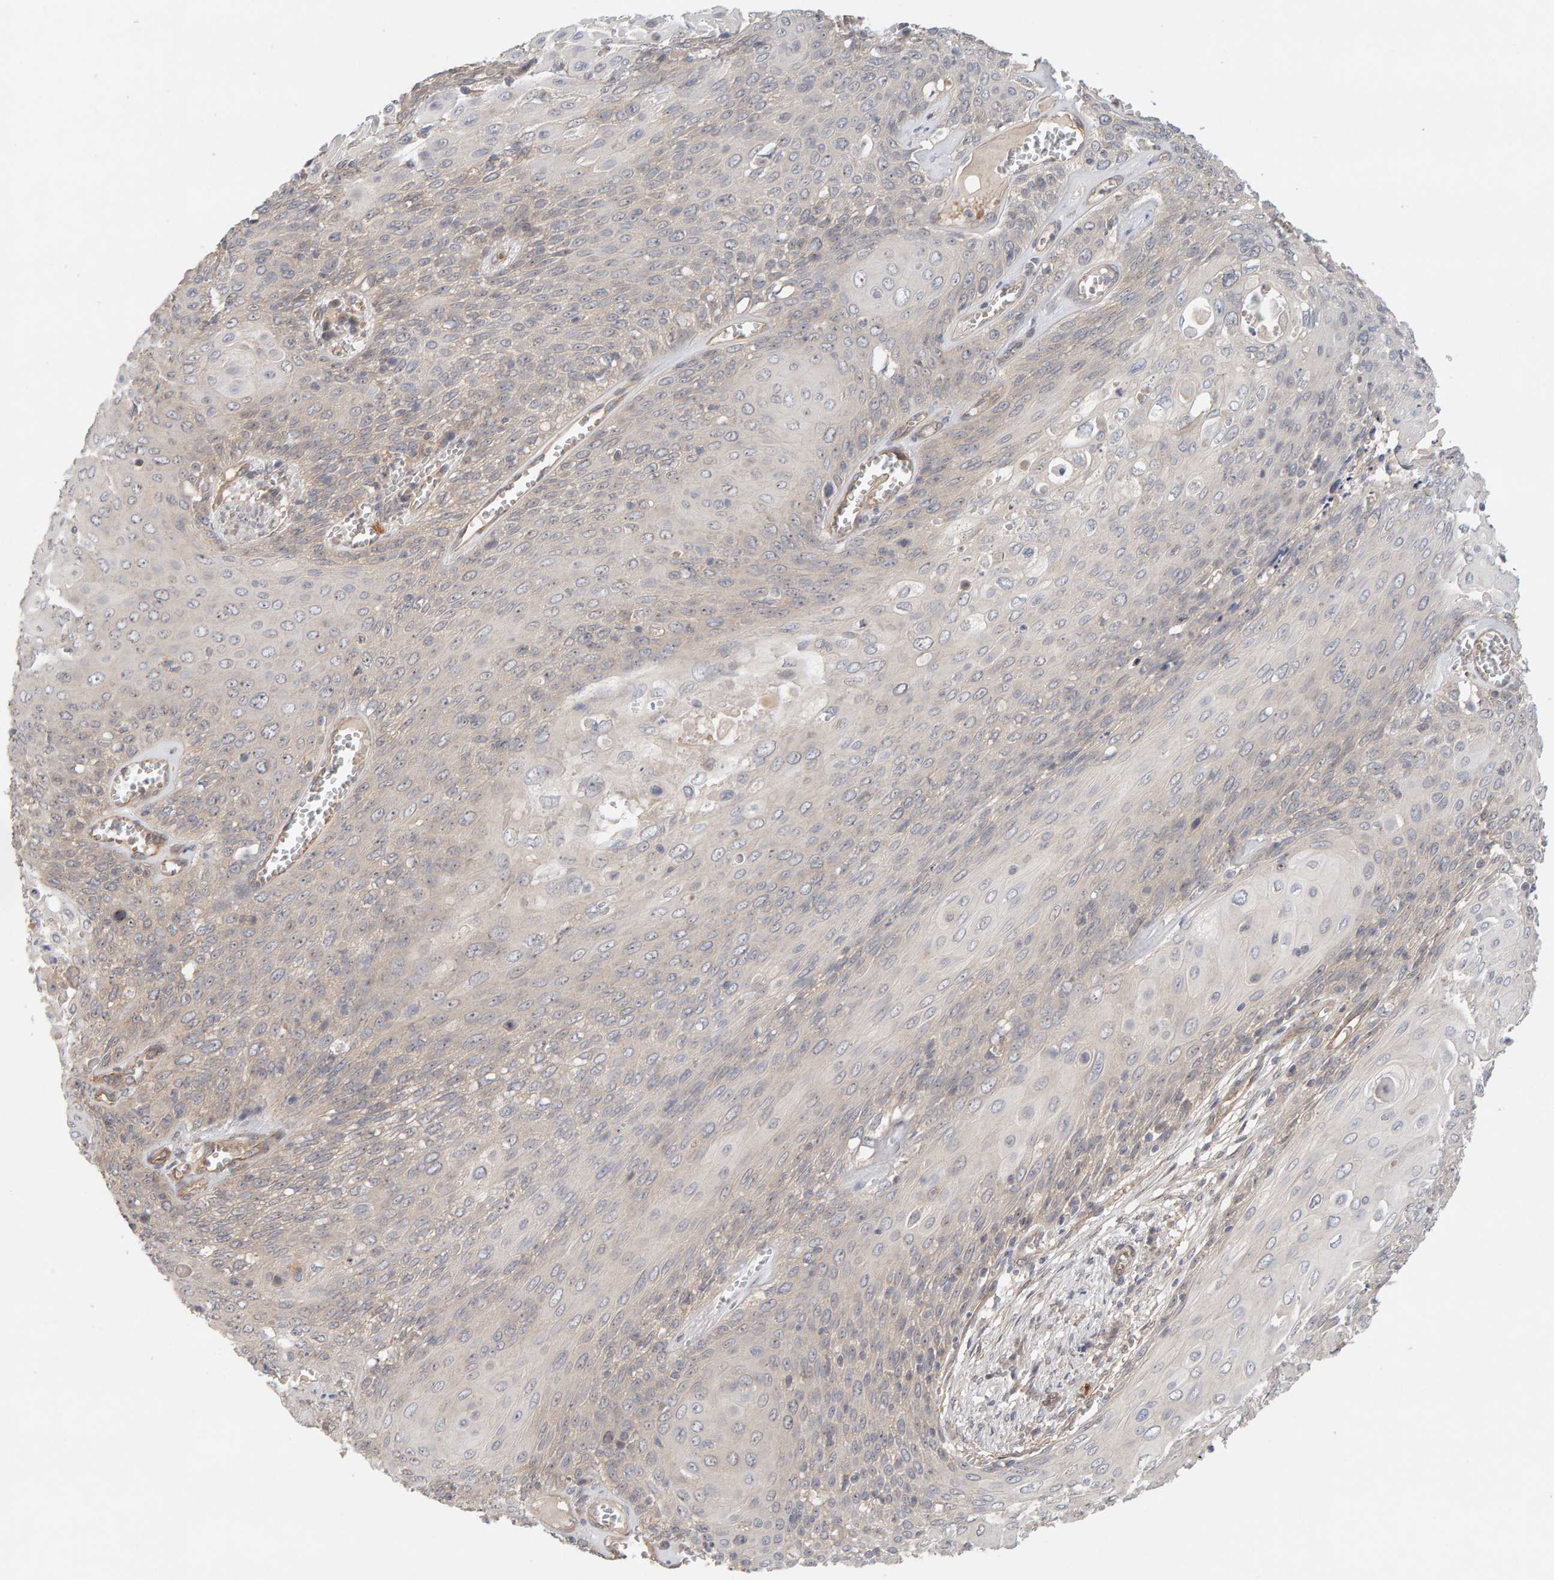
{"staining": {"intensity": "weak", "quantity": "<25%", "location": "cytoplasmic/membranous"}, "tissue": "cervical cancer", "cell_type": "Tumor cells", "image_type": "cancer", "snomed": [{"axis": "morphology", "description": "Squamous cell carcinoma, NOS"}, {"axis": "topography", "description": "Cervix"}], "caption": "There is no significant positivity in tumor cells of squamous cell carcinoma (cervical).", "gene": "PPP1R16A", "patient": {"sex": "female", "age": 39}}